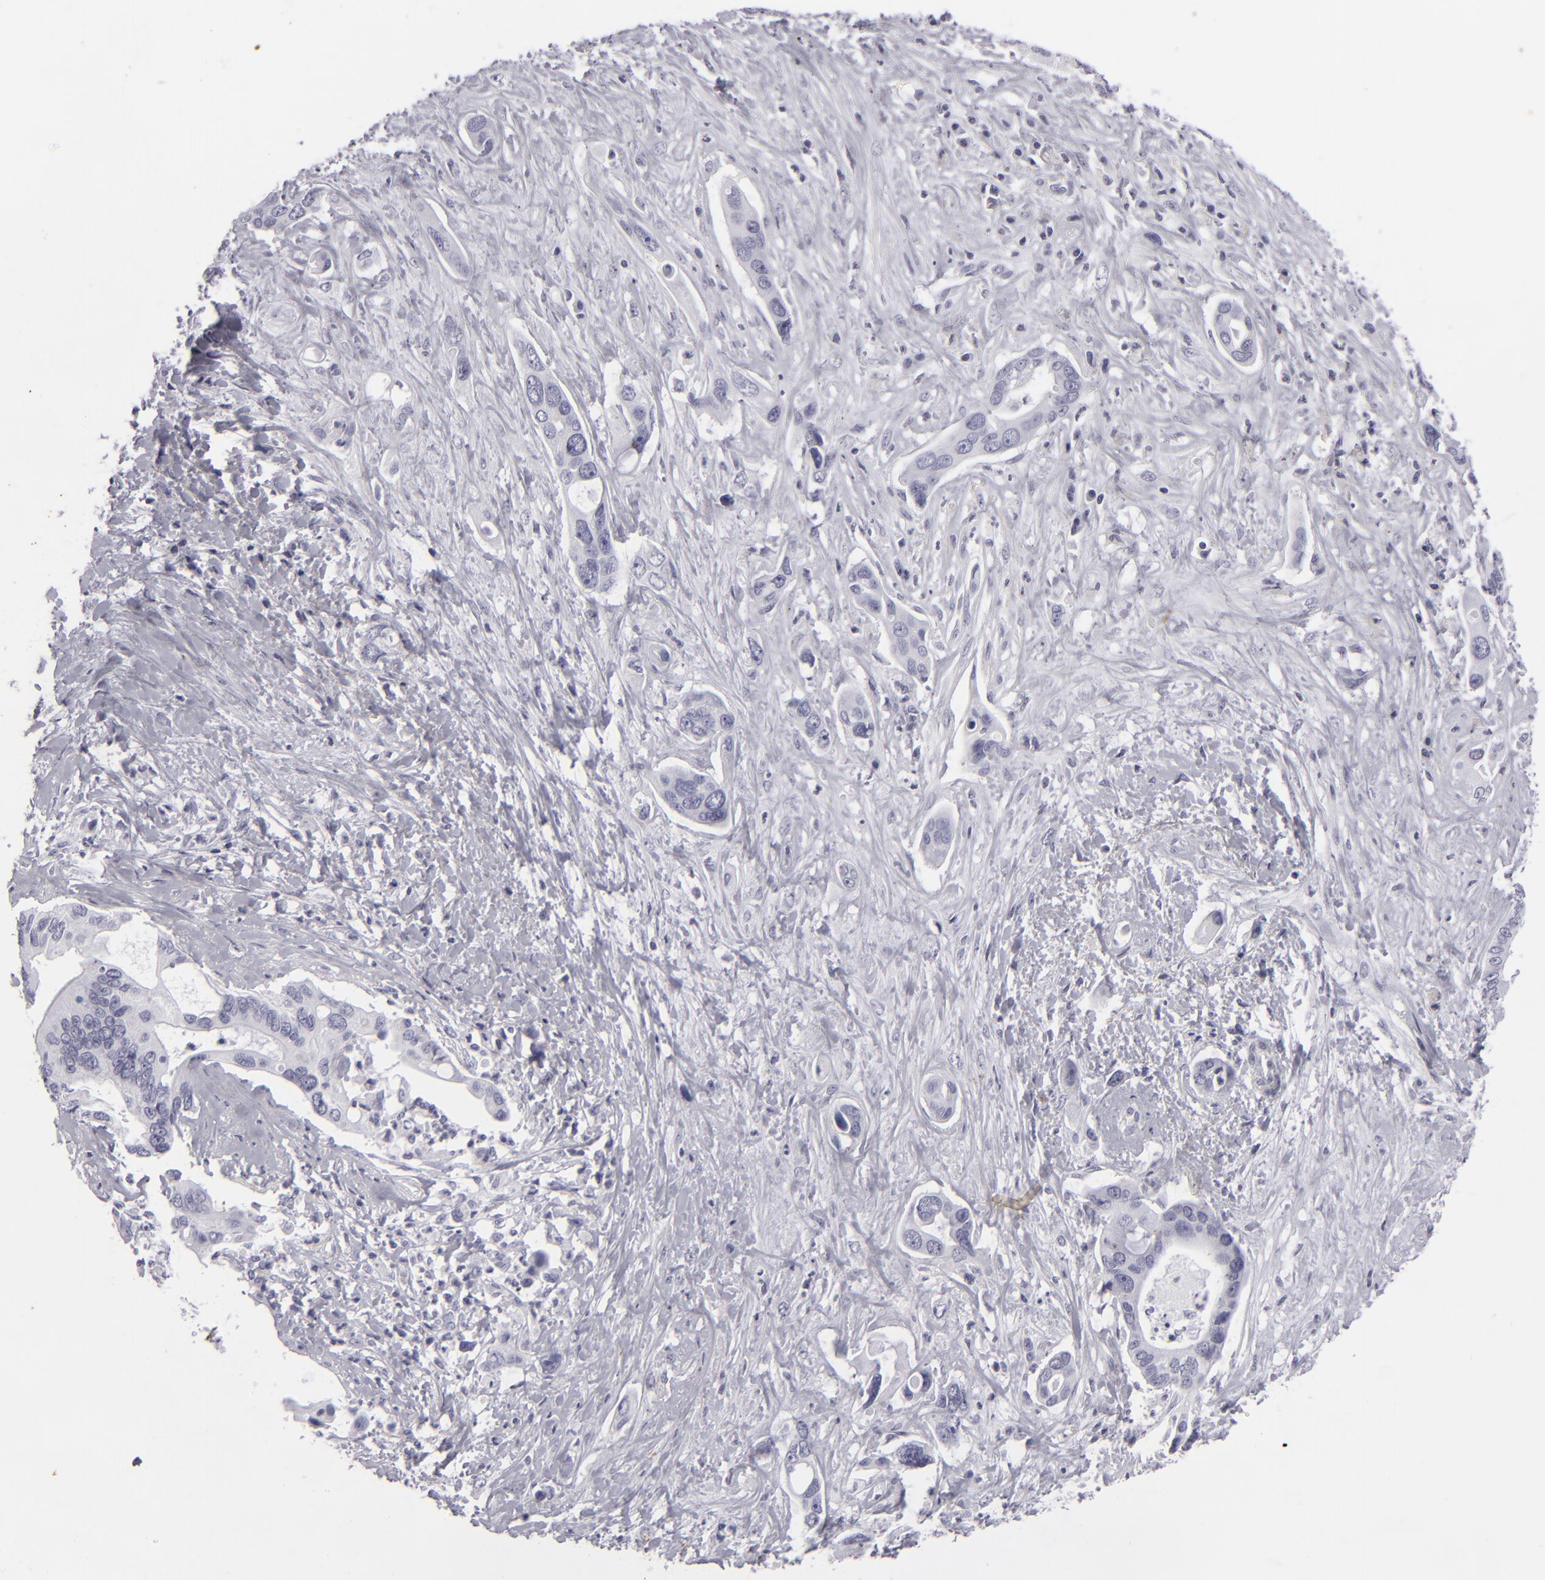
{"staining": {"intensity": "negative", "quantity": "none", "location": "none"}, "tissue": "liver cancer", "cell_type": "Tumor cells", "image_type": "cancer", "snomed": [{"axis": "morphology", "description": "Cholangiocarcinoma"}, {"axis": "topography", "description": "Liver"}], "caption": "The photomicrograph displays no staining of tumor cells in cholangiocarcinoma (liver).", "gene": "KRT1", "patient": {"sex": "female", "age": 65}}